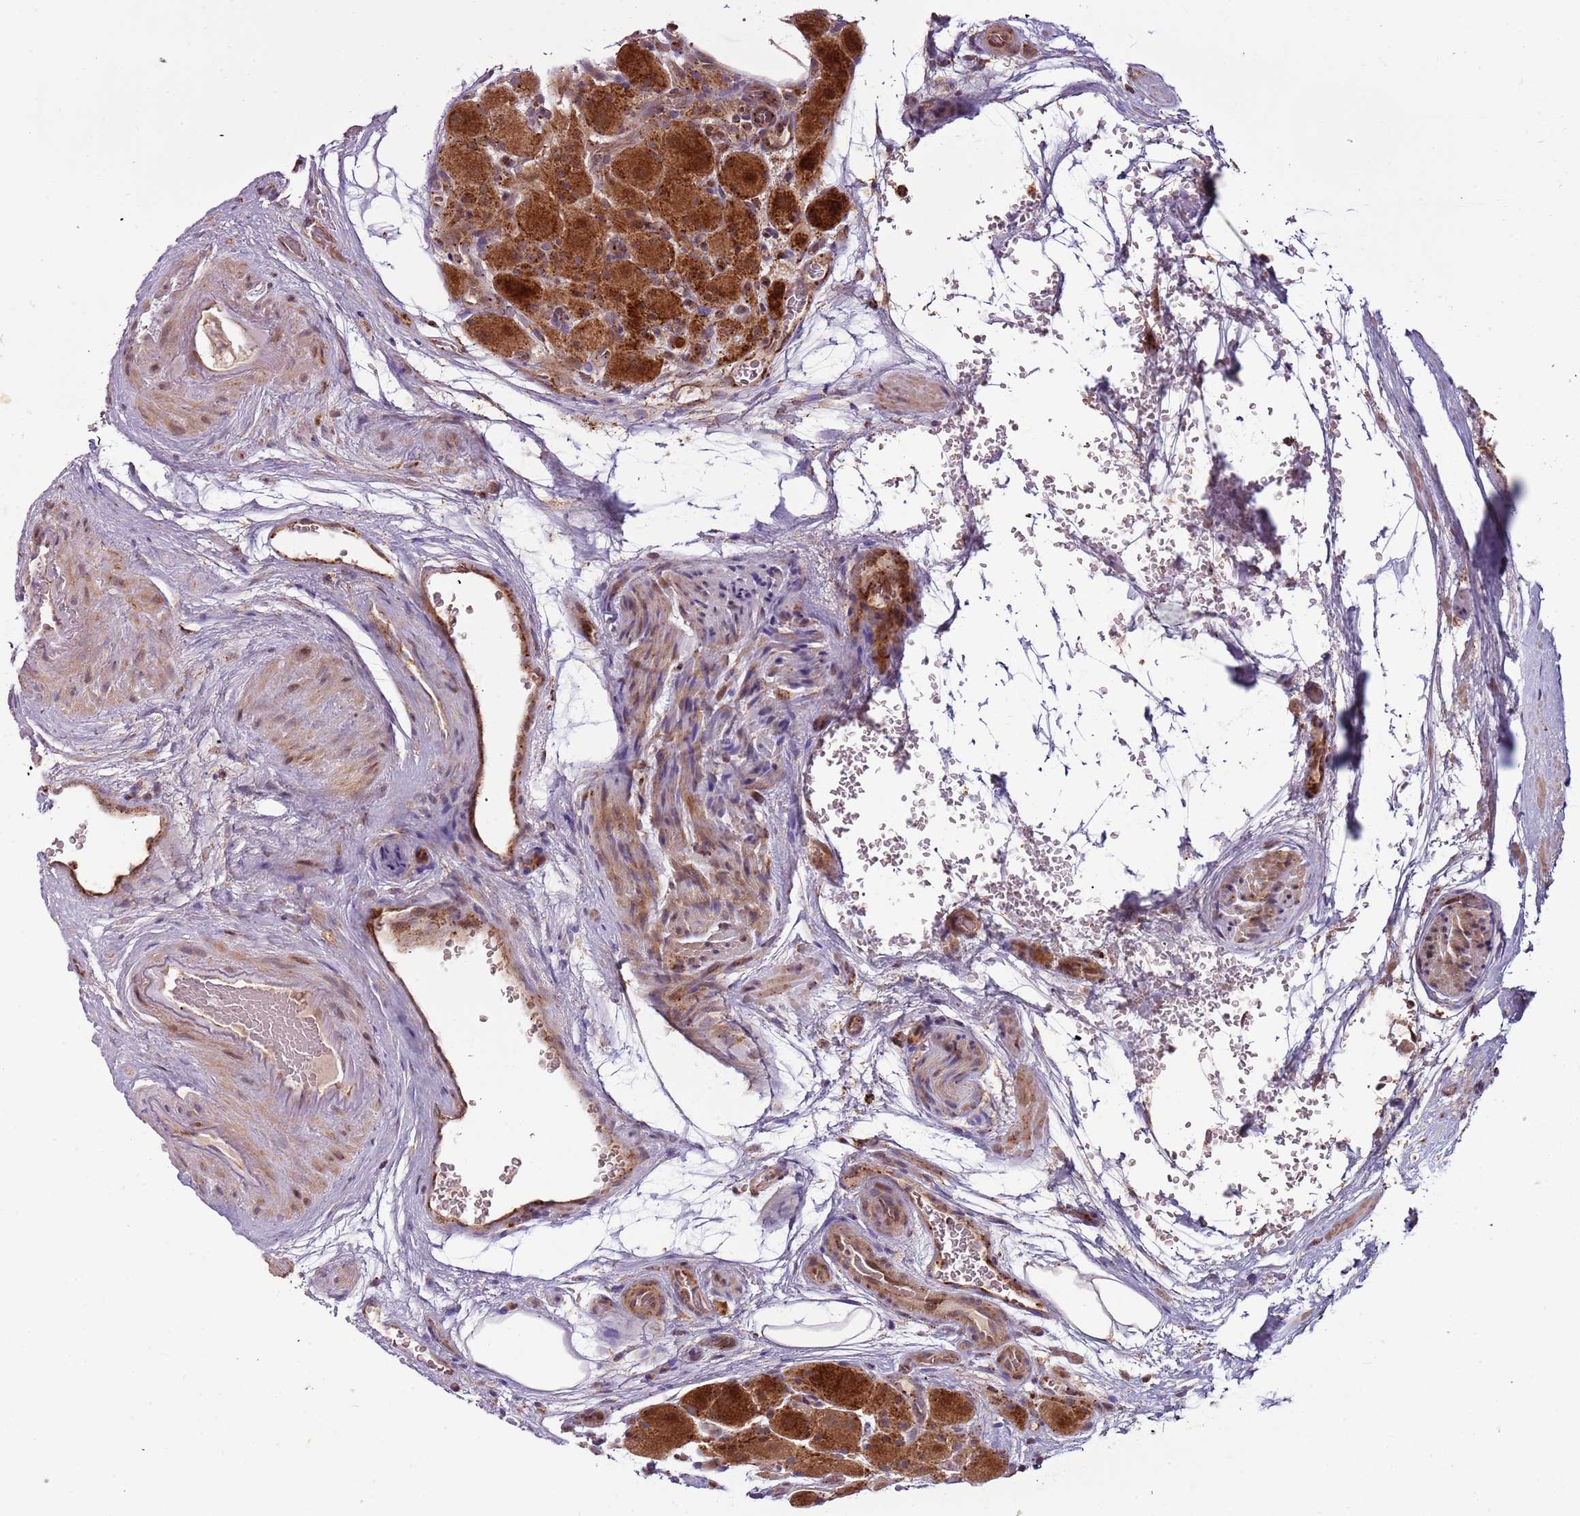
{"staining": {"intensity": "strong", "quantity": ">75%", "location": "cytoplasmic/membranous,nuclear"}, "tissue": "seminal vesicle", "cell_type": "Glandular cells", "image_type": "normal", "snomed": [{"axis": "morphology", "description": "Normal tissue, NOS"}, {"axis": "topography", "description": "Seminal veicle"}, {"axis": "topography", "description": "Peripheral nerve tissue"}], "caption": "High-power microscopy captured an immunohistochemistry (IHC) histopathology image of benign seminal vesicle, revealing strong cytoplasmic/membranous,nuclear positivity in about >75% of glandular cells. (DAB = brown stain, brightfield microscopy at high magnification).", "gene": "ULK3", "patient": {"sex": "male", "age": 63}}